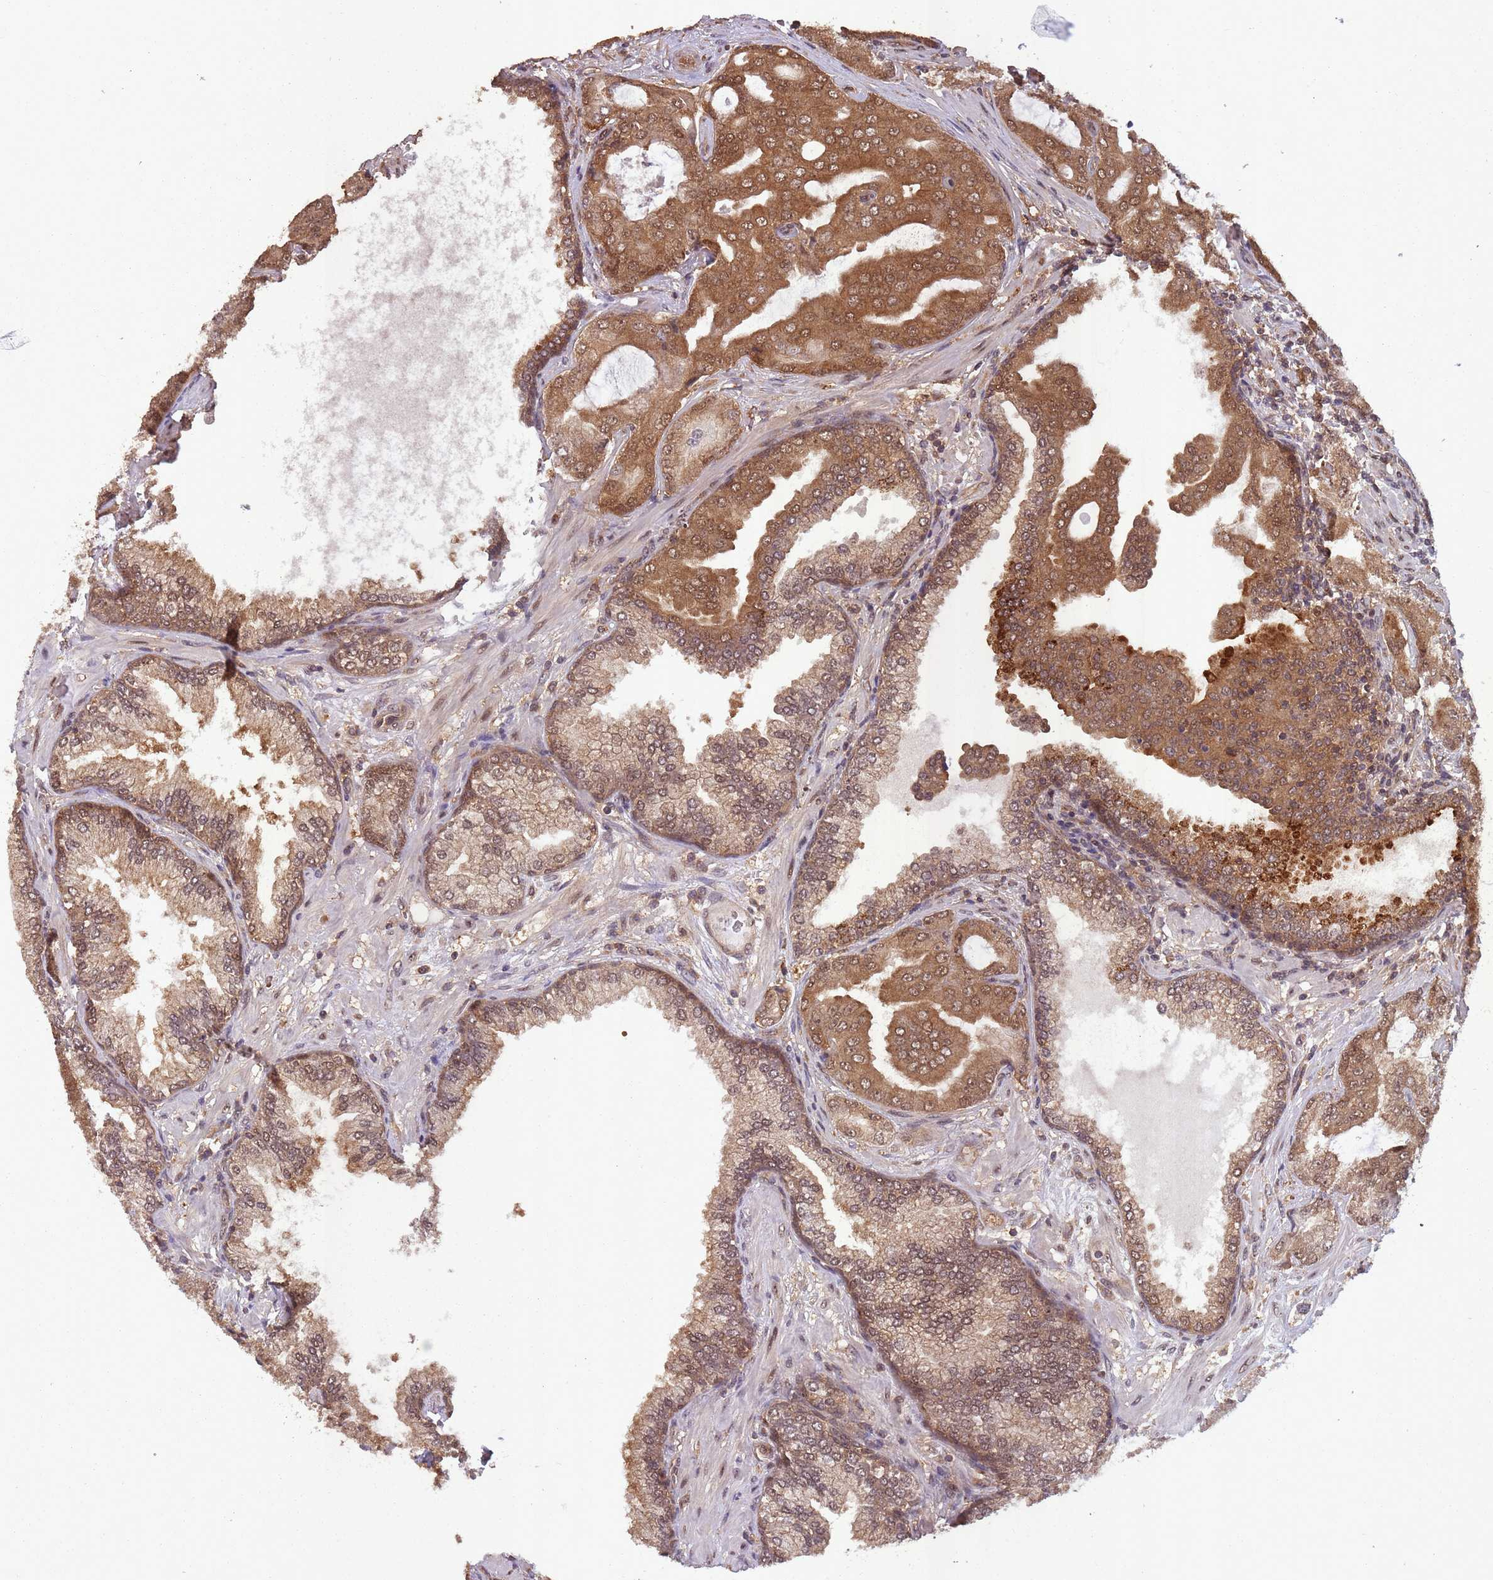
{"staining": {"intensity": "moderate", "quantity": ">75%", "location": "cytoplasmic/membranous,nuclear"}, "tissue": "prostate cancer", "cell_type": "Tumor cells", "image_type": "cancer", "snomed": [{"axis": "morphology", "description": "Adenocarcinoma, High grade"}, {"axis": "topography", "description": "Prostate"}], "caption": "A brown stain highlights moderate cytoplasmic/membranous and nuclear staining of a protein in human prostate cancer (adenocarcinoma (high-grade)) tumor cells.", "gene": "PPP6R3", "patient": {"sex": "male", "age": 68}}